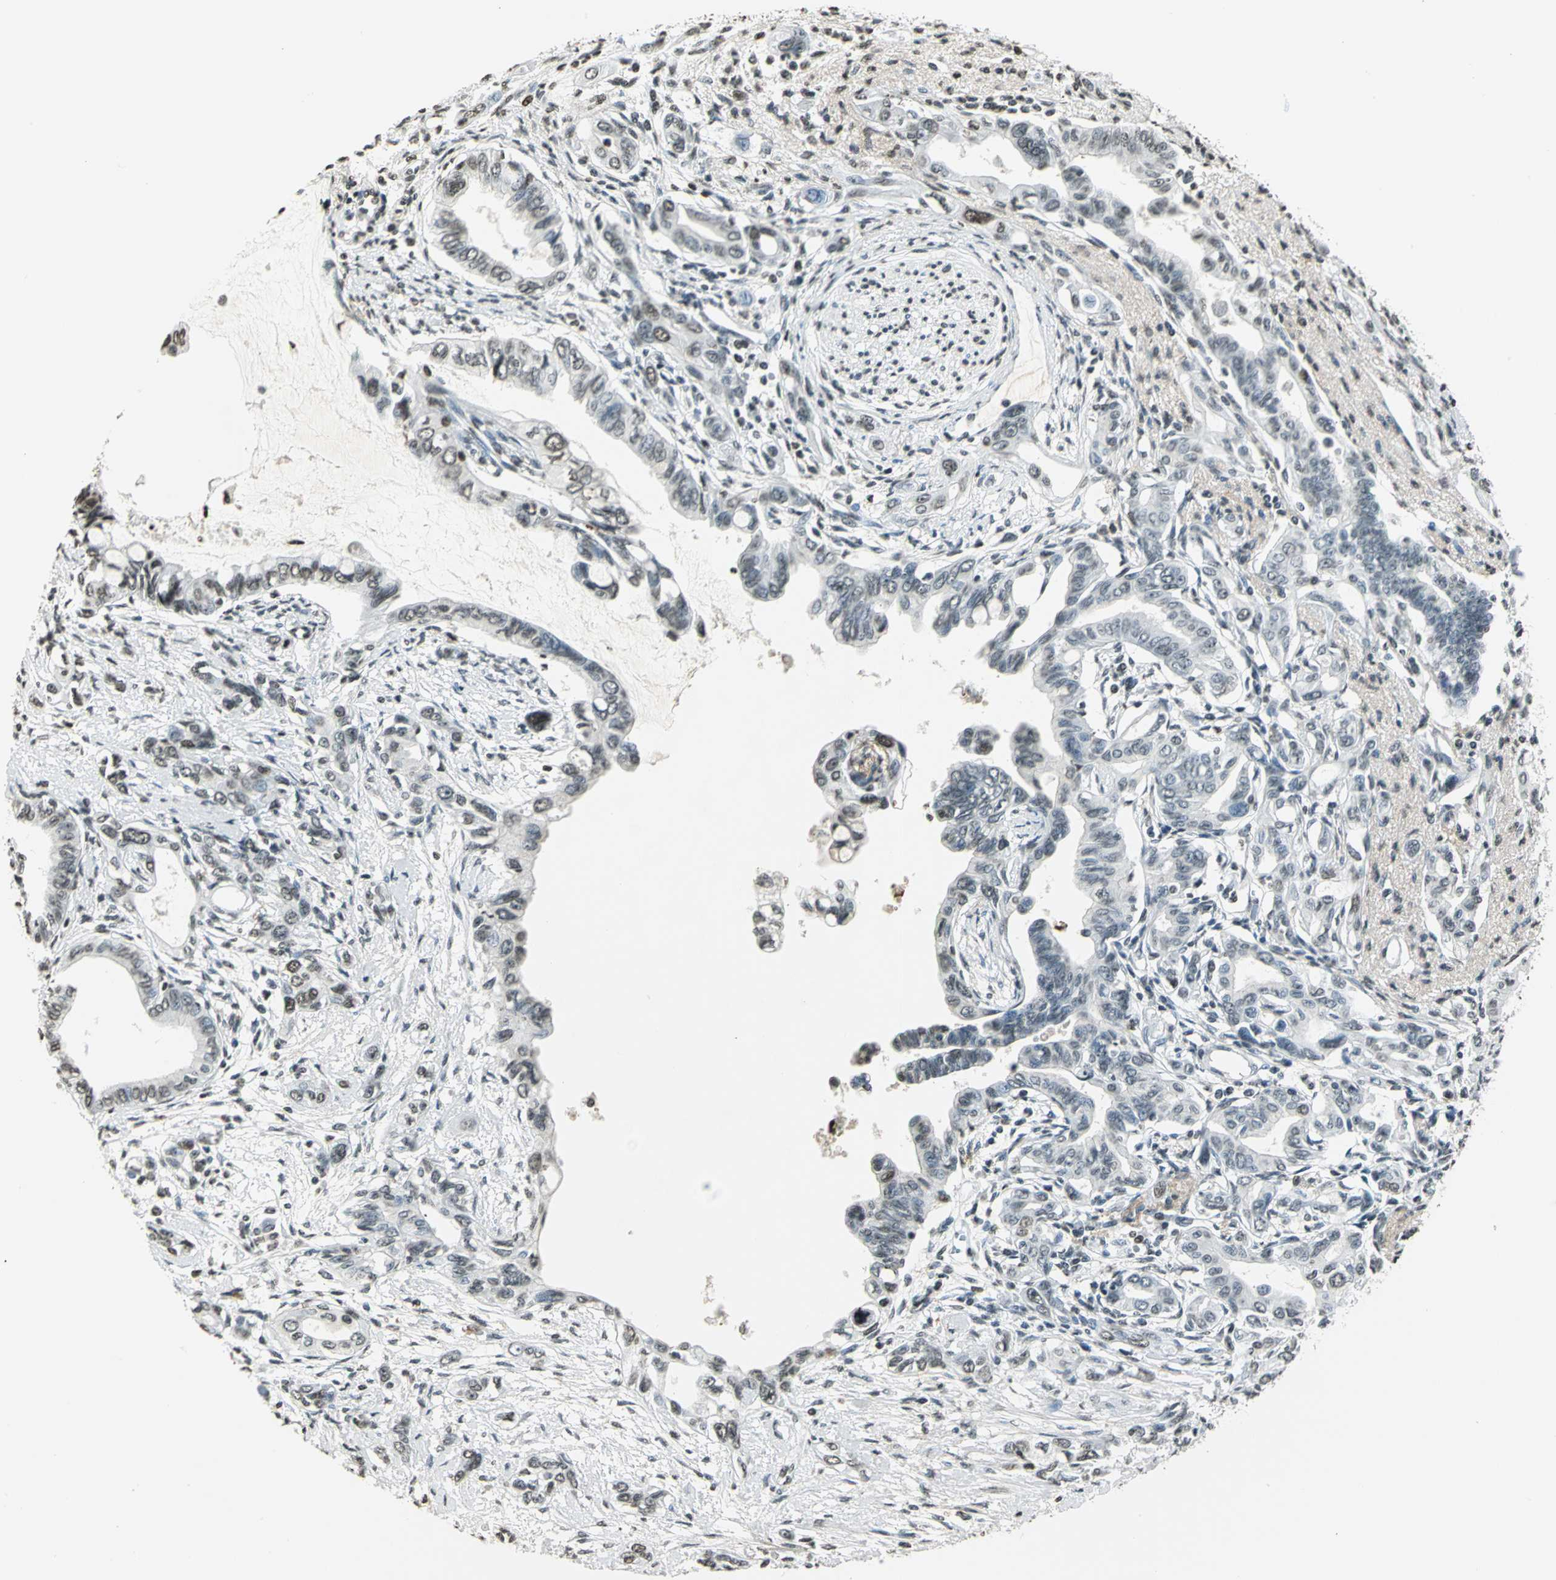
{"staining": {"intensity": "moderate", "quantity": "25%-75%", "location": "nuclear"}, "tissue": "pancreatic cancer", "cell_type": "Tumor cells", "image_type": "cancer", "snomed": [{"axis": "morphology", "description": "Adenocarcinoma, NOS"}, {"axis": "topography", "description": "Pancreas"}], "caption": "High-magnification brightfield microscopy of pancreatic cancer (adenocarcinoma) stained with DAB (3,3'-diaminobenzidine) (brown) and counterstained with hematoxylin (blue). tumor cells exhibit moderate nuclear staining is appreciated in approximately25%-75% of cells.", "gene": "MCM4", "patient": {"sex": "female", "age": 60}}